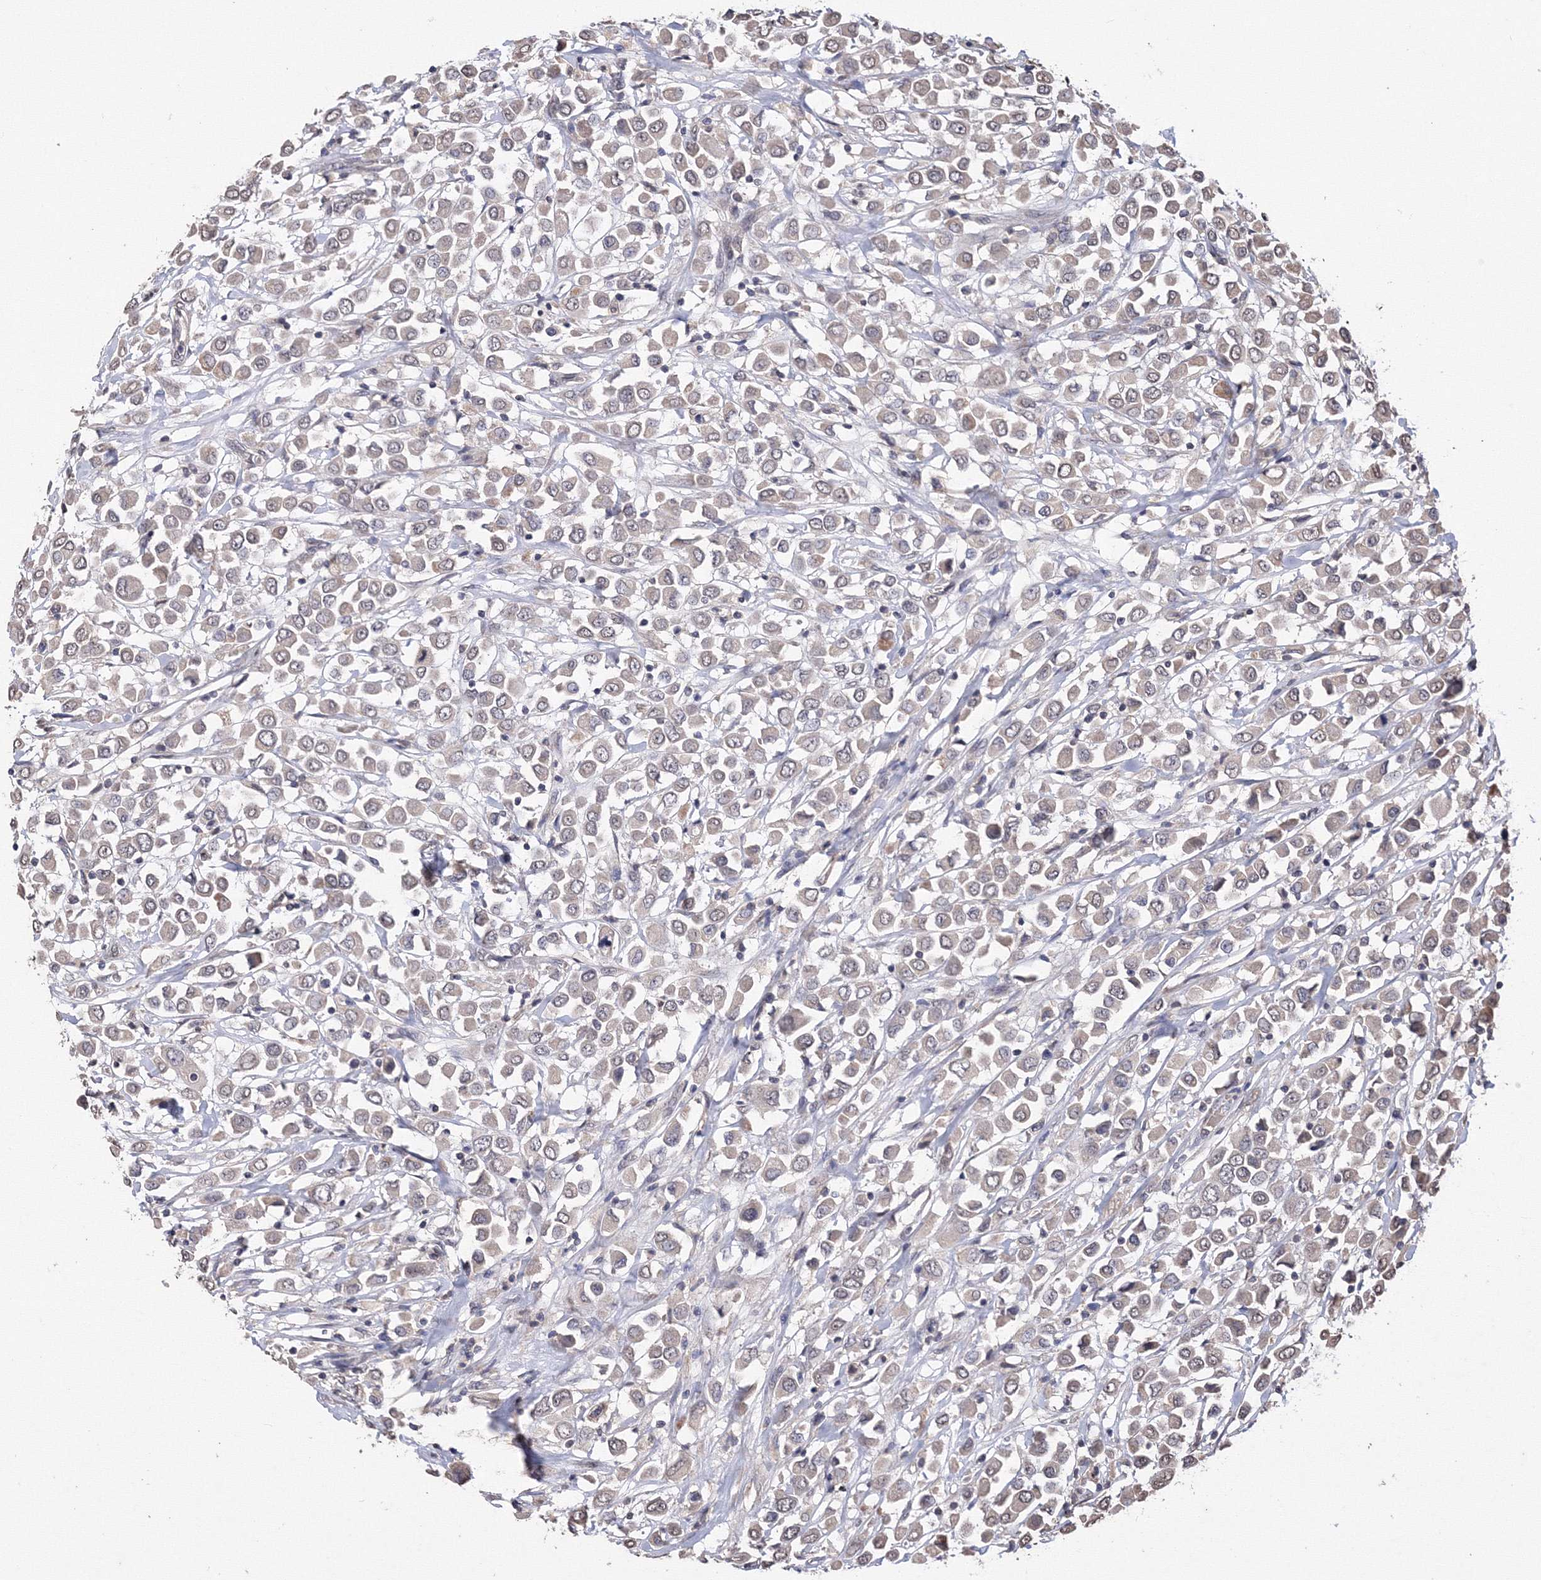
{"staining": {"intensity": "weak", "quantity": "25%-75%", "location": "cytoplasmic/membranous,nuclear"}, "tissue": "breast cancer", "cell_type": "Tumor cells", "image_type": "cancer", "snomed": [{"axis": "morphology", "description": "Duct carcinoma"}, {"axis": "topography", "description": "Breast"}], "caption": "Human infiltrating ductal carcinoma (breast) stained with a protein marker reveals weak staining in tumor cells.", "gene": "GPN1", "patient": {"sex": "female", "age": 61}}